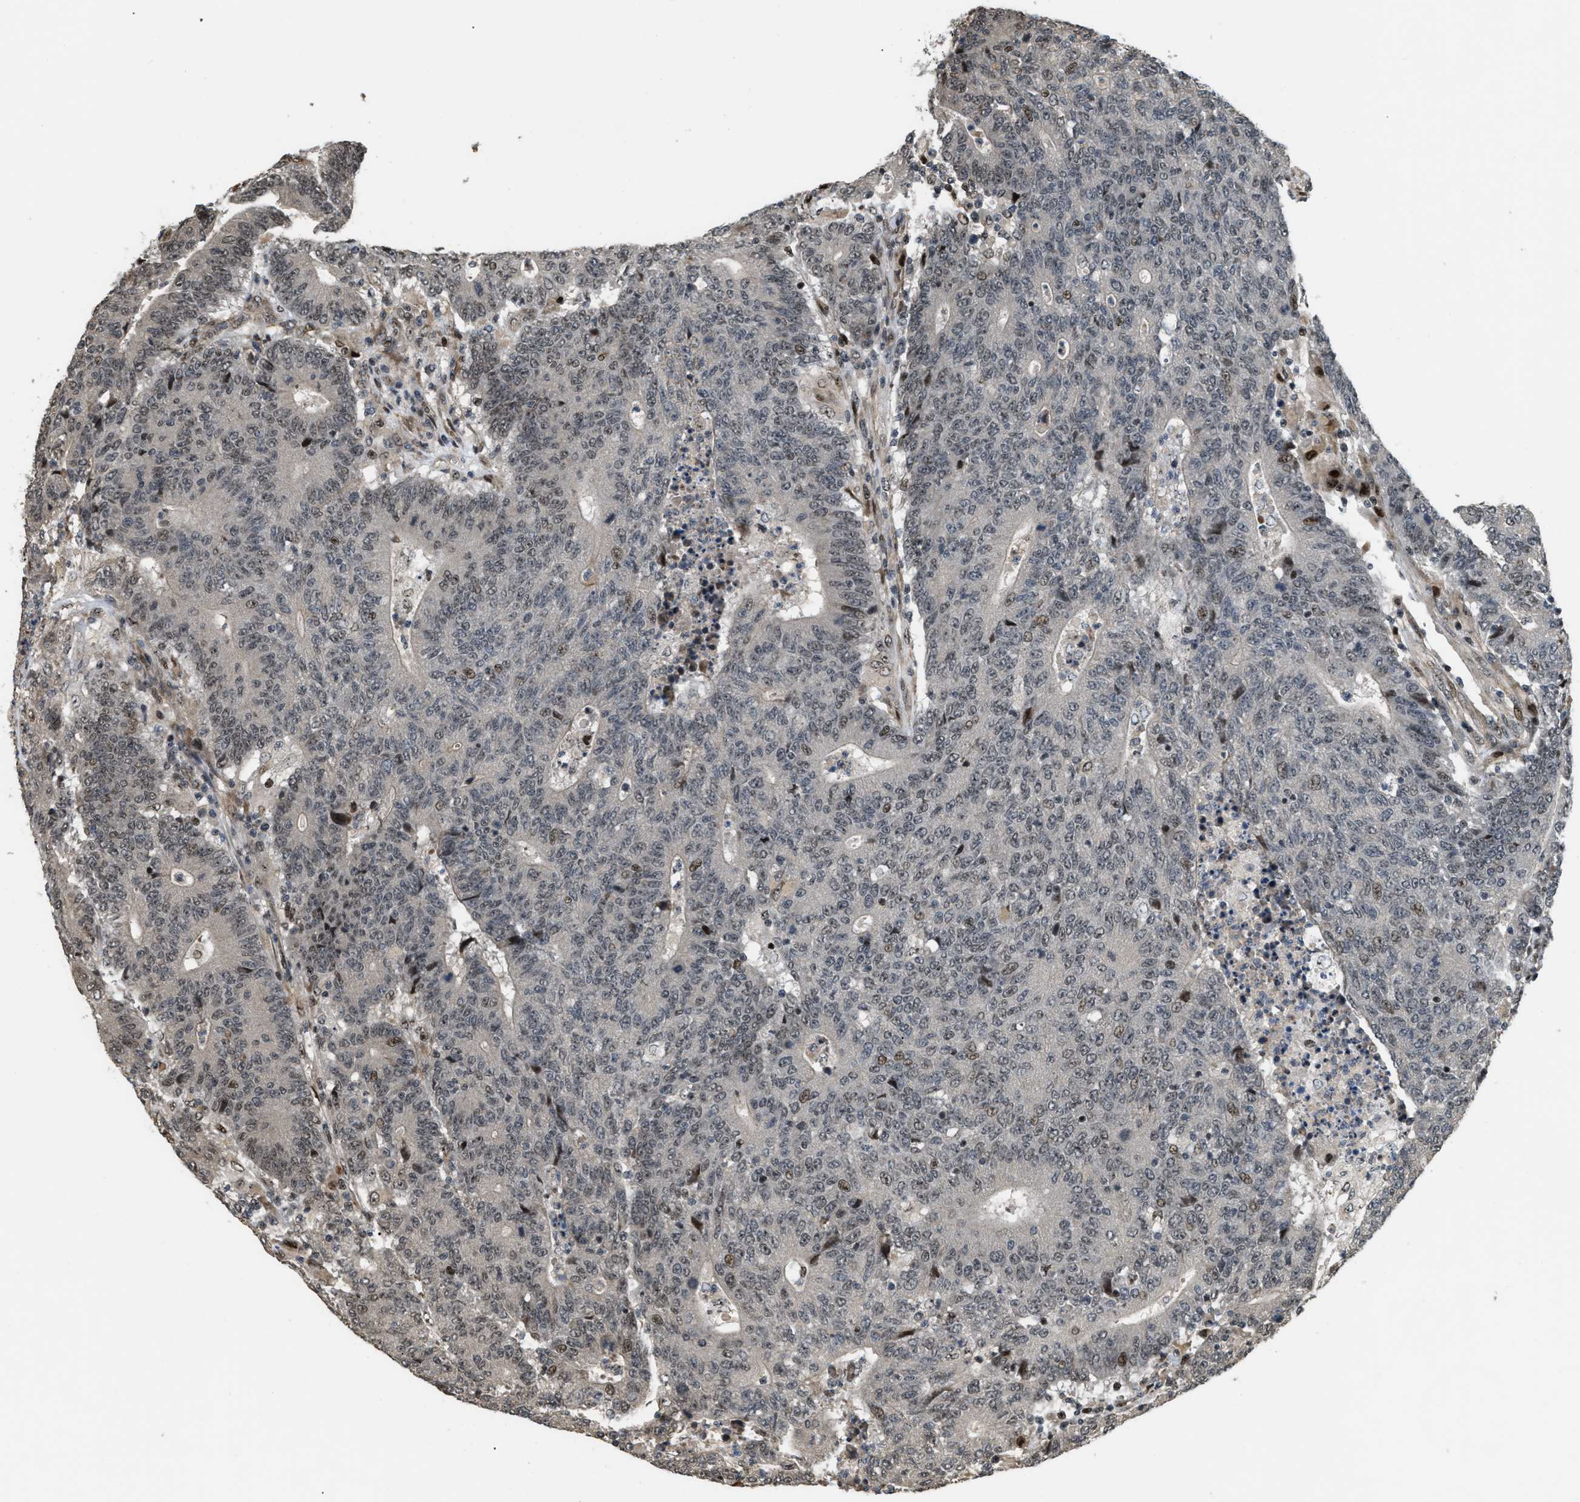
{"staining": {"intensity": "weak", "quantity": "<25%", "location": "nuclear"}, "tissue": "colorectal cancer", "cell_type": "Tumor cells", "image_type": "cancer", "snomed": [{"axis": "morphology", "description": "Normal tissue, NOS"}, {"axis": "morphology", "description": "Adenocarcinoma, NOS"}, {"axis": "topography", "description": "Colon"}], "caption": "Protein analysis of adenocarcinoma (colorectal) demonstrates no significant staining in tumor cells.", "gene": "LTA4H", "patient": {"sex": "female", "age": 75}}